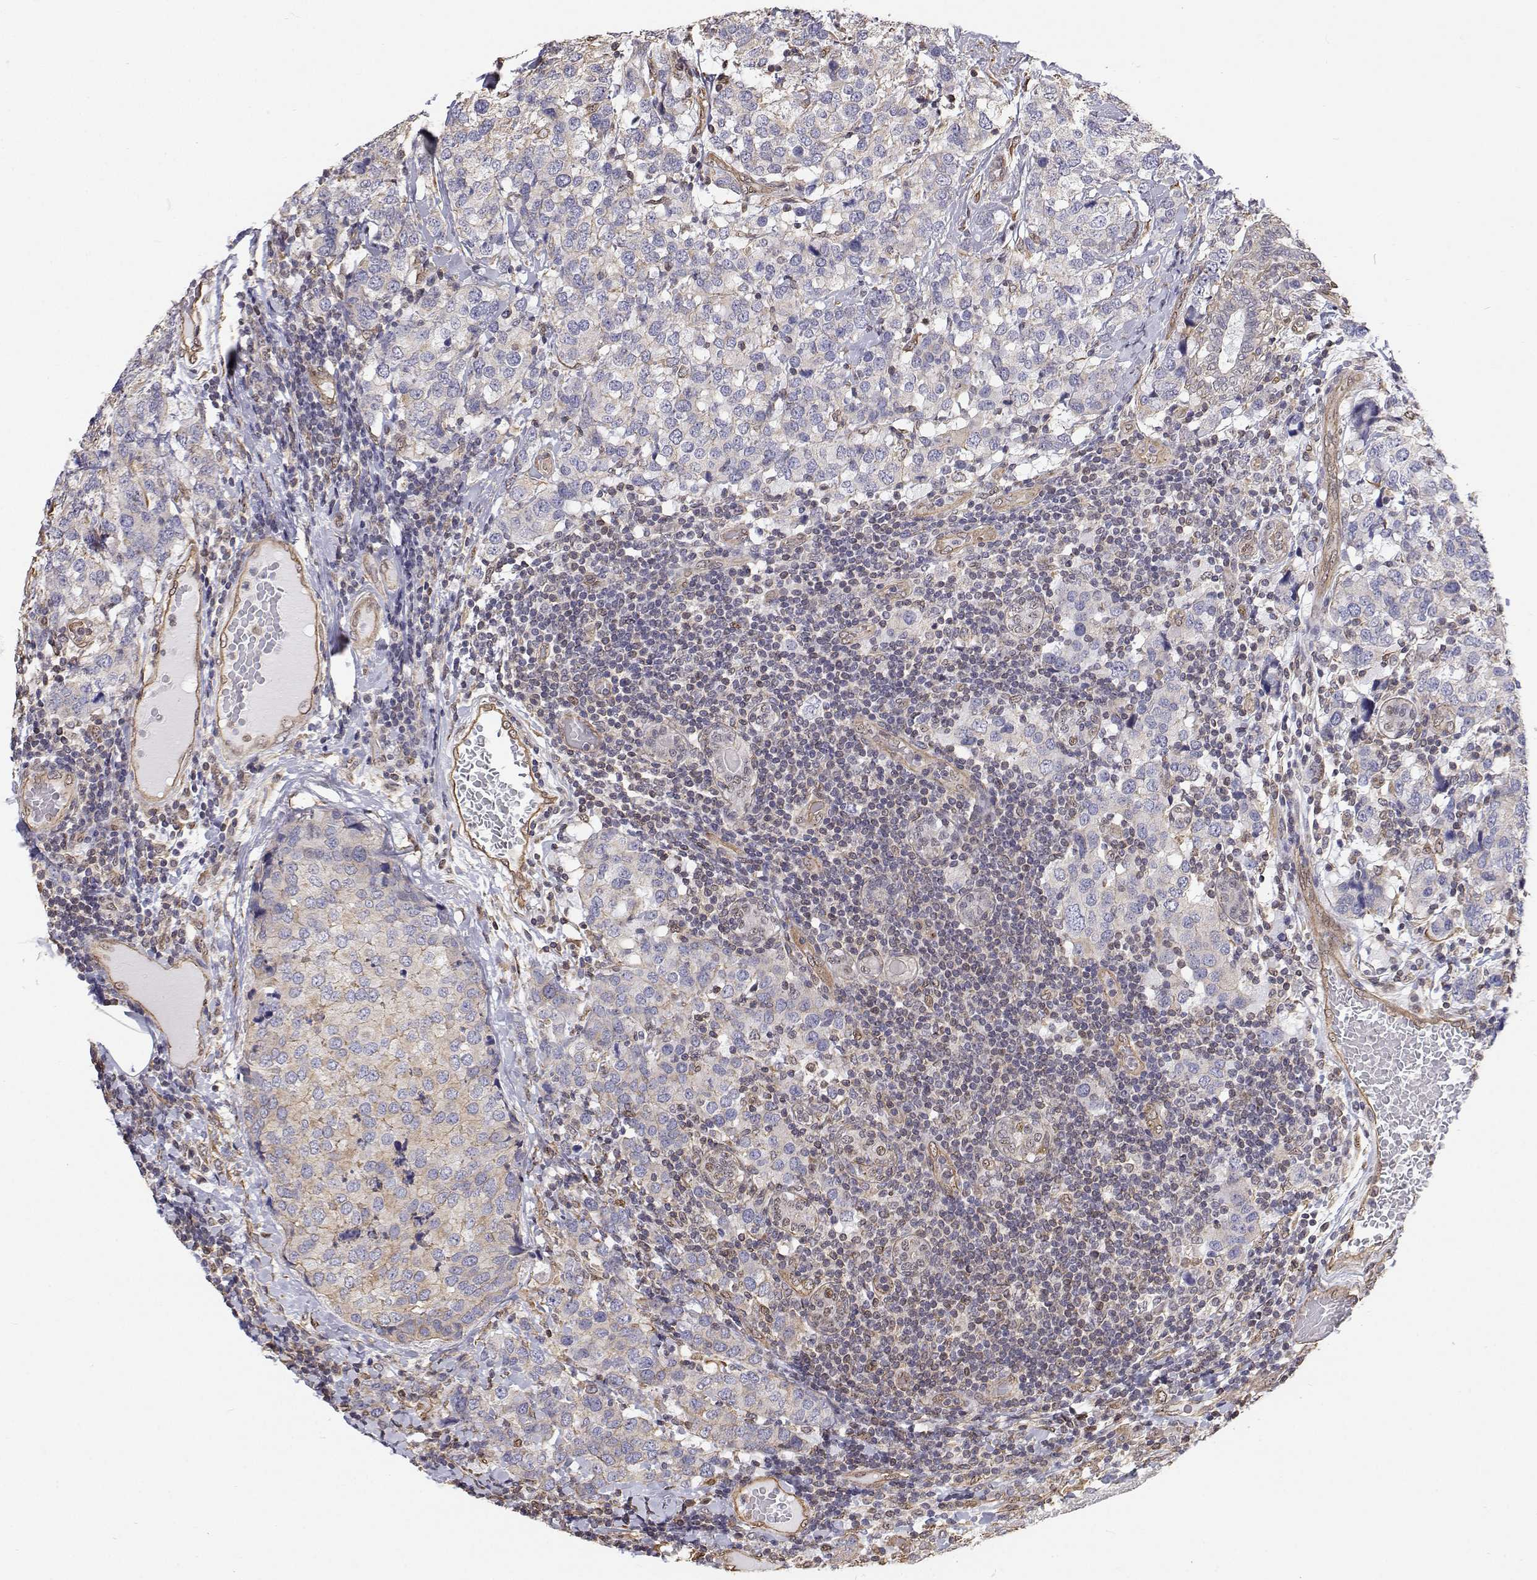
{"staining": {"intensity": "negative", "quantity": "none", "location": "none"}, "tissue": "breast cancer", "cell_type": "Tumor cells", "image_type": "cancer", "snomed": [{"axis": "morphology", "description": "Lobular carcinoma"}, {"axis": "topography", "description": "Breast"}], "caption": "The IHC image has no significant expression in tumor cells of lobular carcinoma (breast) tissue. (Stains: DAB immunohistochemistry with hematoxylin counter stain, Microscopy: brightfield microscopy at high magnification).", "gene": "GSDMA", "patient": {"sex": "female", "age": 59}}